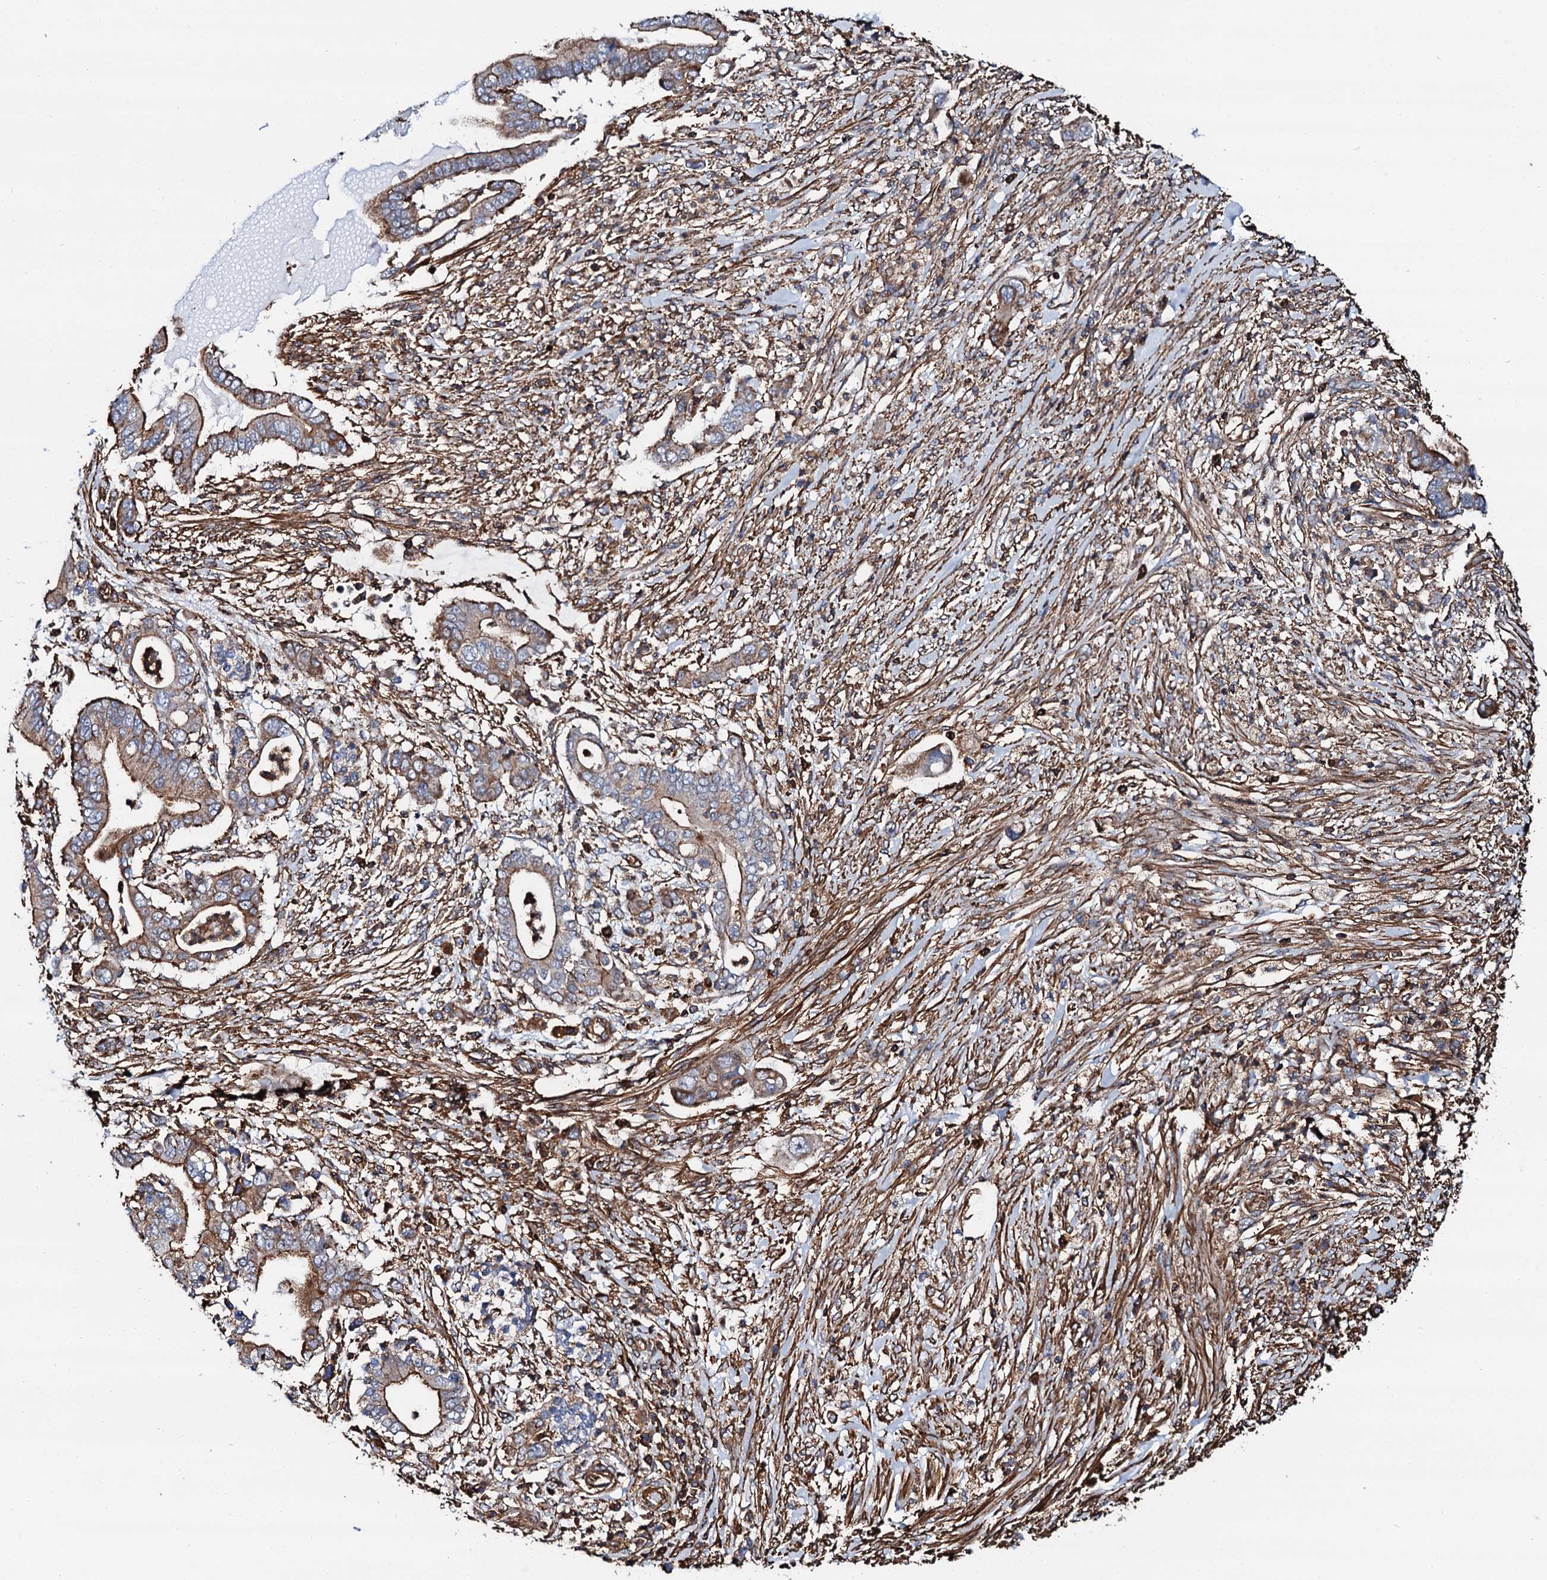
{"staining": {"intensity": "moderate", "quantity": "25%-75%", "location": "cytoplasmic/membranous"}, "tissue": "pancreatic cancer", "cell_type": "Tumor cells", "image_type": "cancer", "snomed": [{"axis": "morphology", "description": "Adenocarcinoma, NOS"}, {"axis": "topography", "description": "Pancreas"}], "caption": "Immunohistochemistry of human adenocarcinoma (pancreatic) displays medium levels of moderate cytoplasmic/membranous expression in about 25%-75% of tumor cells. (DAB (3,3'-diaminobenzidine) = brown stain, brightfield microscopy at high magnification).", "gene": "INTS10", "patient": {"sex": "male", "age": 68}}